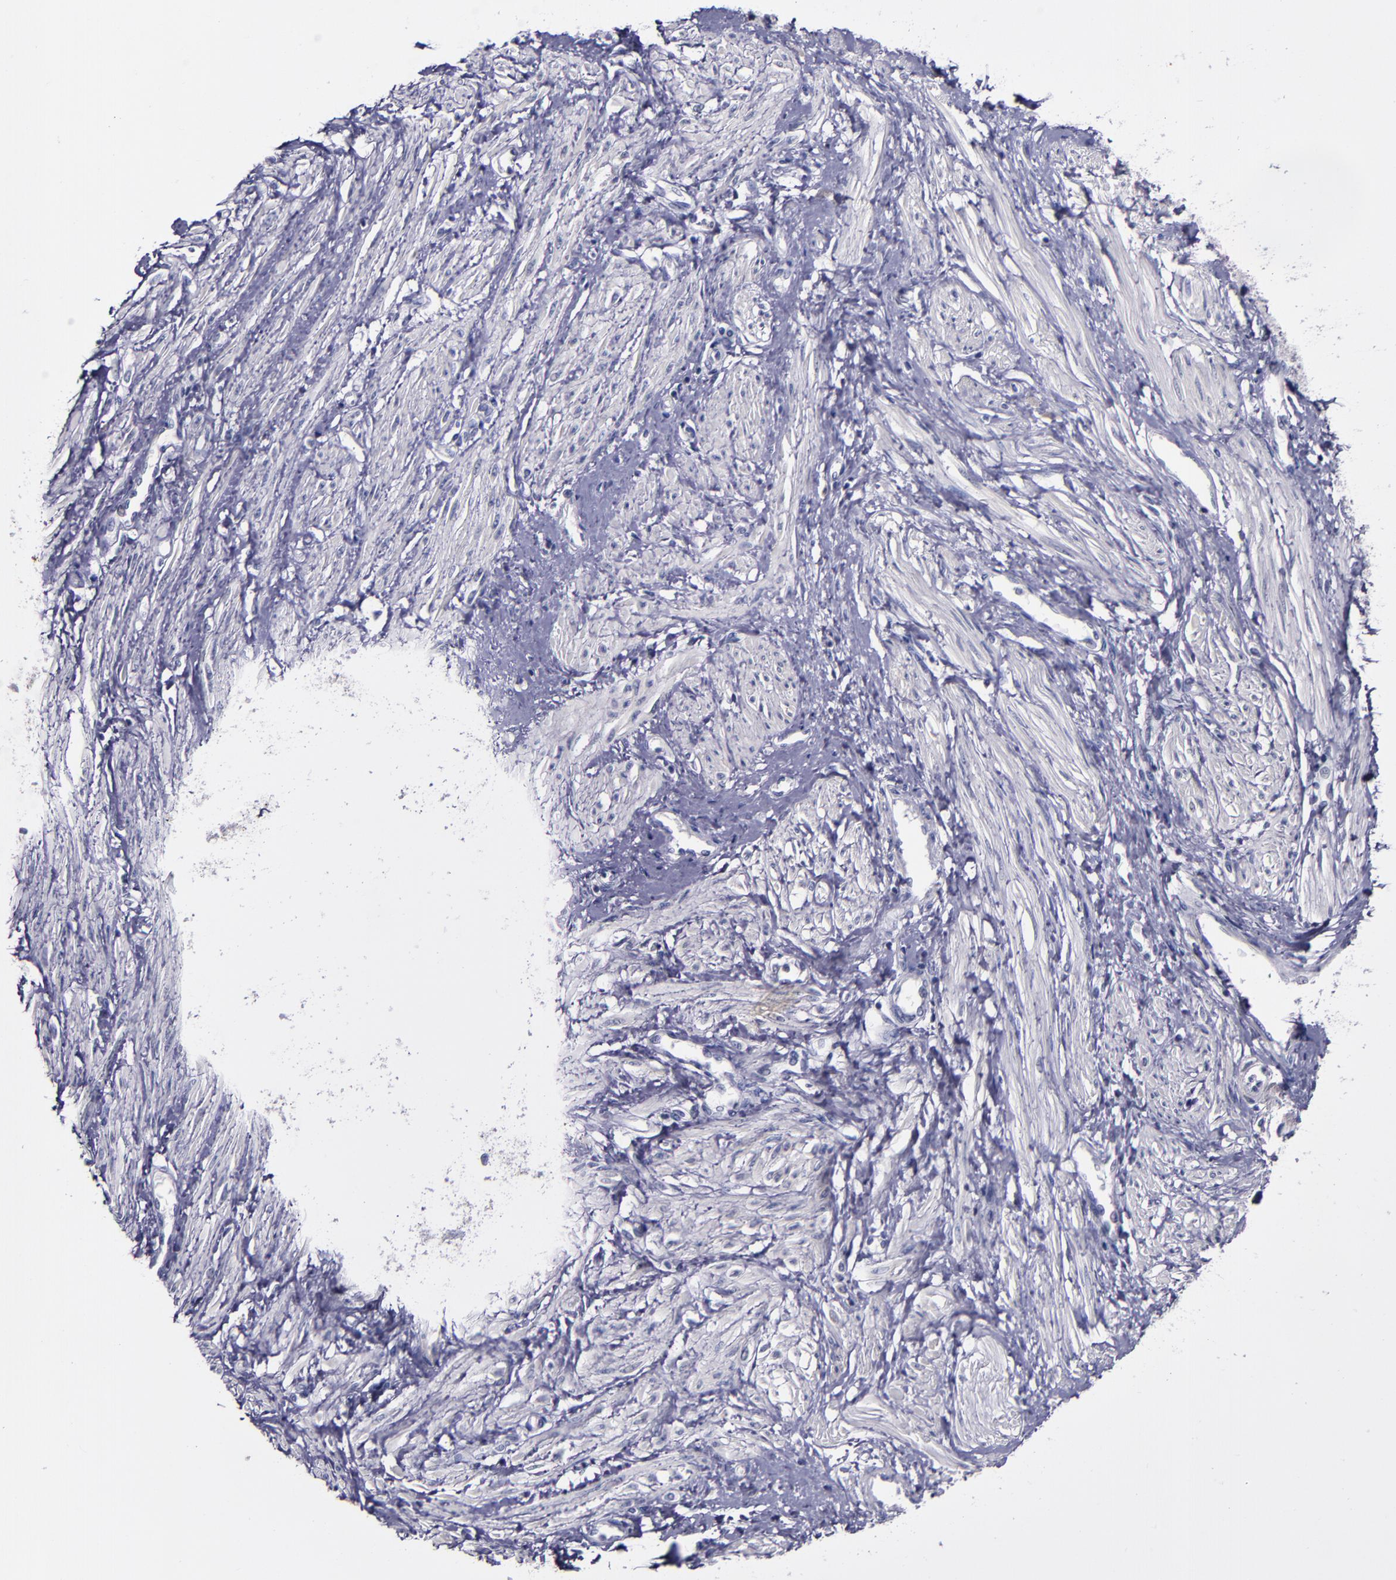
{"staining": {"intensity": "negative", "quantity": "none", "location": "none"}, "tissue": "smooth muscle", "cell_type": "Smooth muscle cells", "image_type": "normal", "snomed": [{"axis": "morphology", "description": "Normal tissue, NOS"}, {"axis": "topography", "description": "Smooth muscle"}, {"axis": "topography", "description": "Uterus"}], "caption": "An image of smooth muscle stained for a protein shows no brown staining in smooth muscle cells. (DAB IHC with hematoxylin counter stain).", "gene": "MFGE8", "patient": {"sex": "female", "age": 39}}